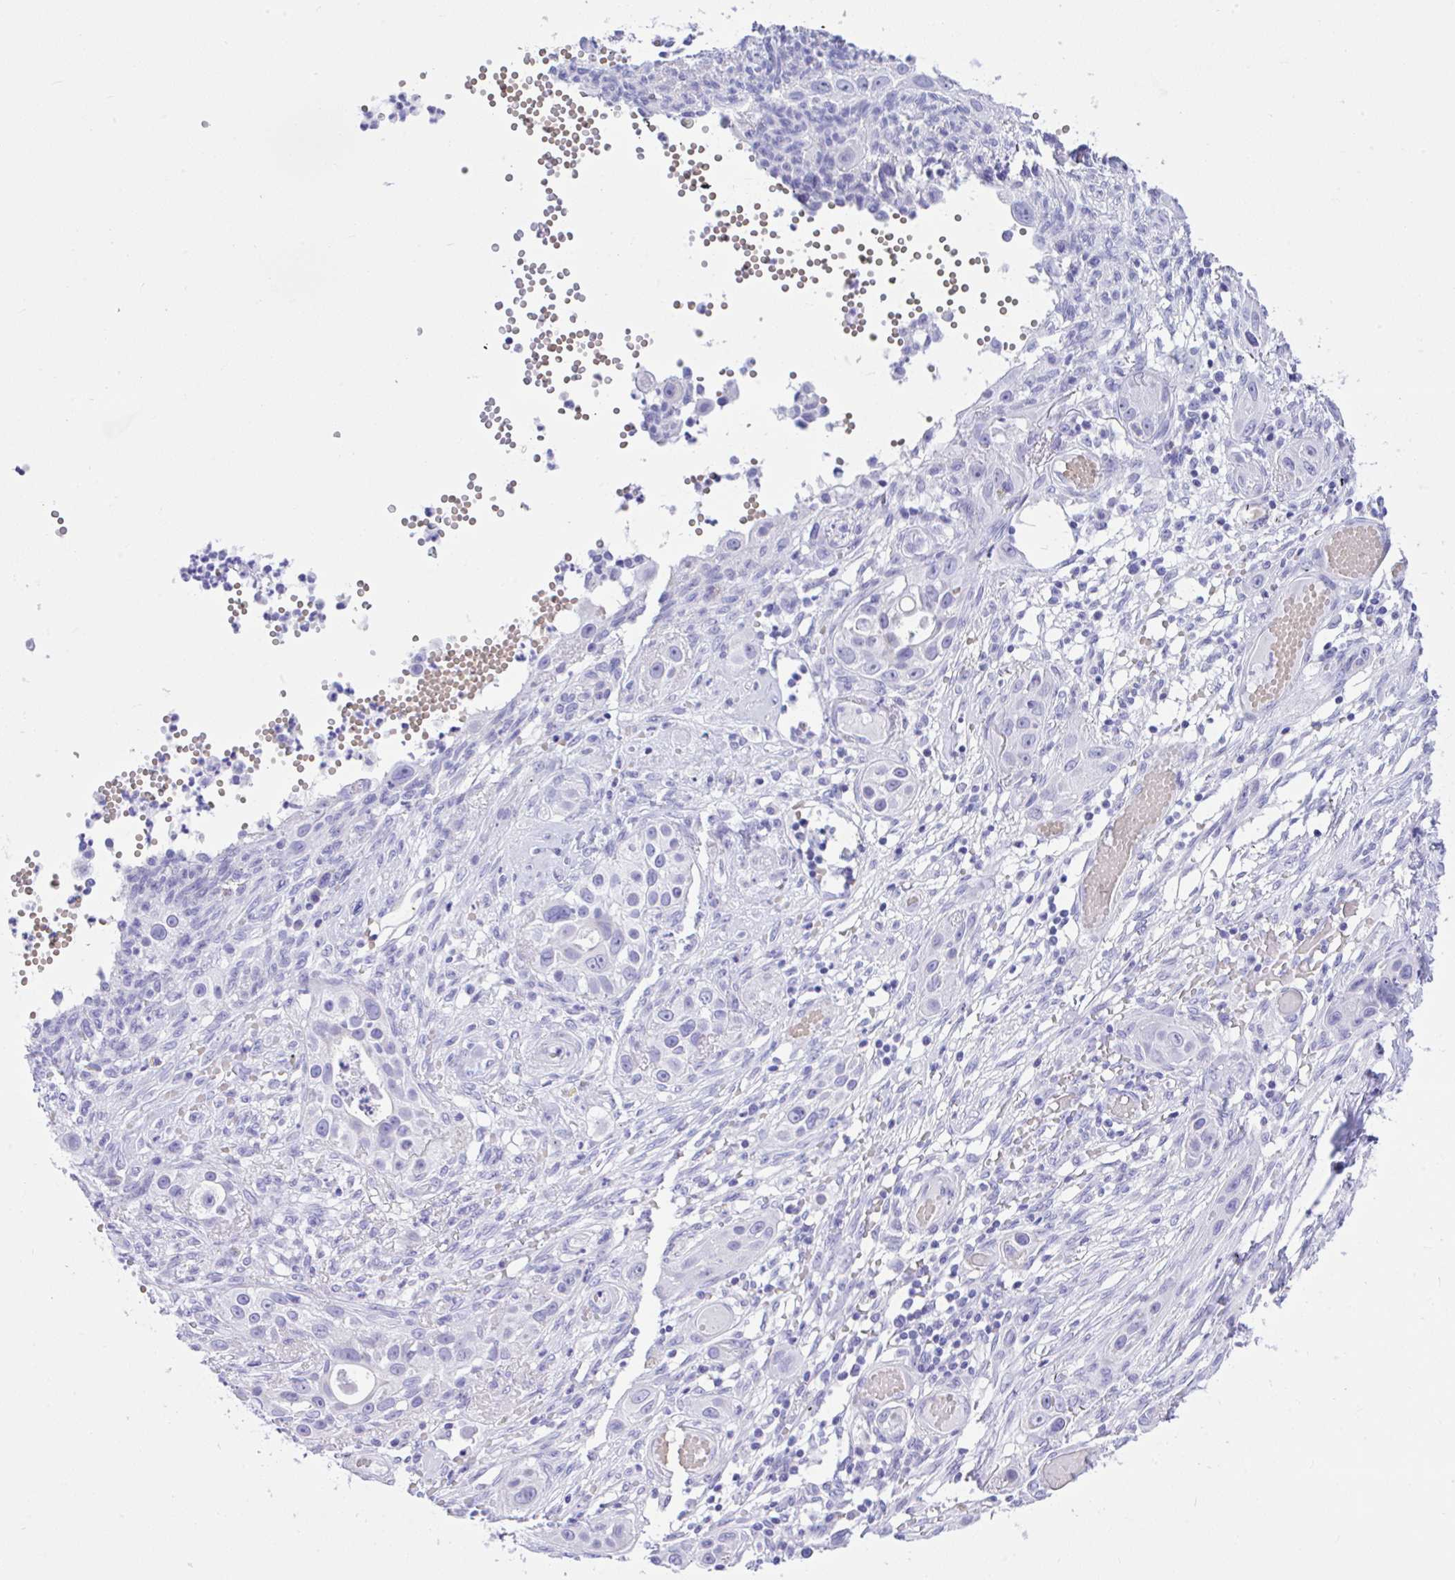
{"staining": {"intensity": "negative", "quantity": "none", "location": "none"}, "tissue": "skin cancer", "cell_type": "Tumor cells", "image_type": "cancer", "snomed": [{"axis": "morphology", "description": "Squamous cell carcinoma, NOS"}, {"axis": "topography", "description": "Skin"}], "caption": "An image of human skin cancer is negative for staining in tumor cells.", "gene": "SEL1L2", "patient": {"sex": "female", "age": 69}}